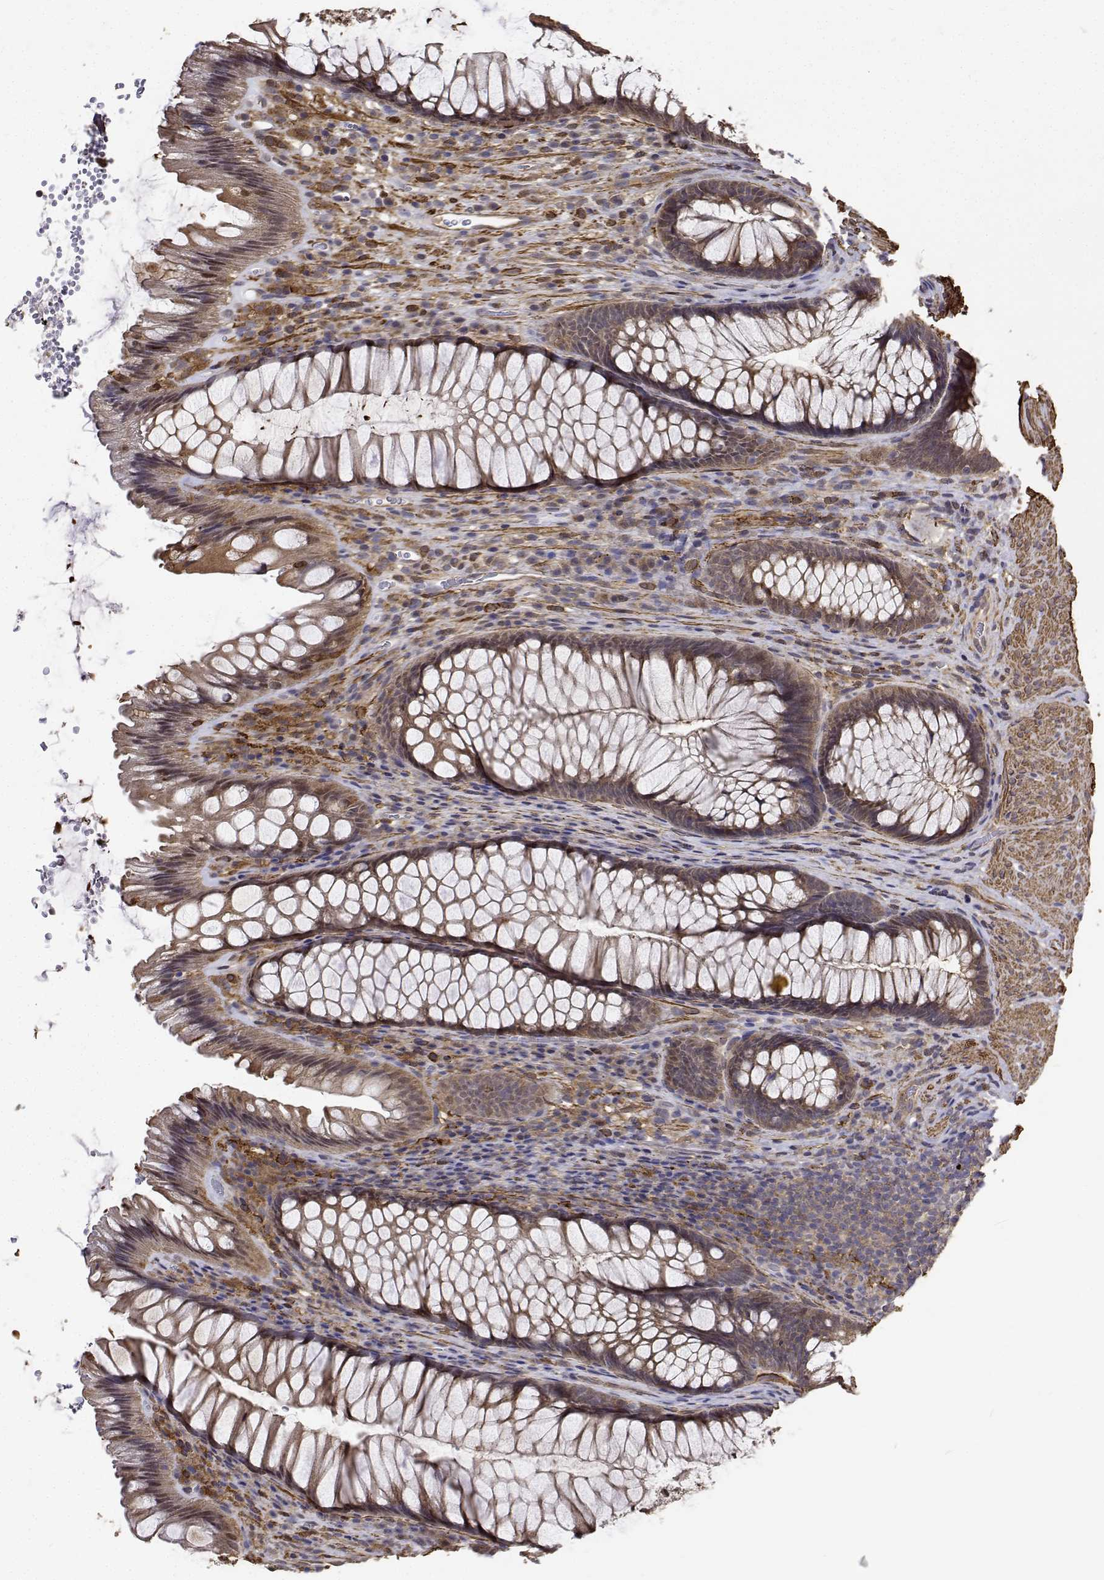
{"staining": {"intensity": "moderate", "quantity": ">75%", "location": "cytoplasmic/membranous"}, "tissue": "rectum", "cell_type": "Glandular cells", "image_type": "normal", "snomed": [{"axis": "morphology", "description": "Normal tissue, NOS"}, {"axis": "topography", "description": "Rectum"}], "caption": "Immunohistochemical staining of normal rectum demonstrates >75% levels of moderate cytoplasmic/membranous protein positivity in about >75% of glandular cells.", "gene": "PCID2", "patient": {"sex": "male", "age": 53}}